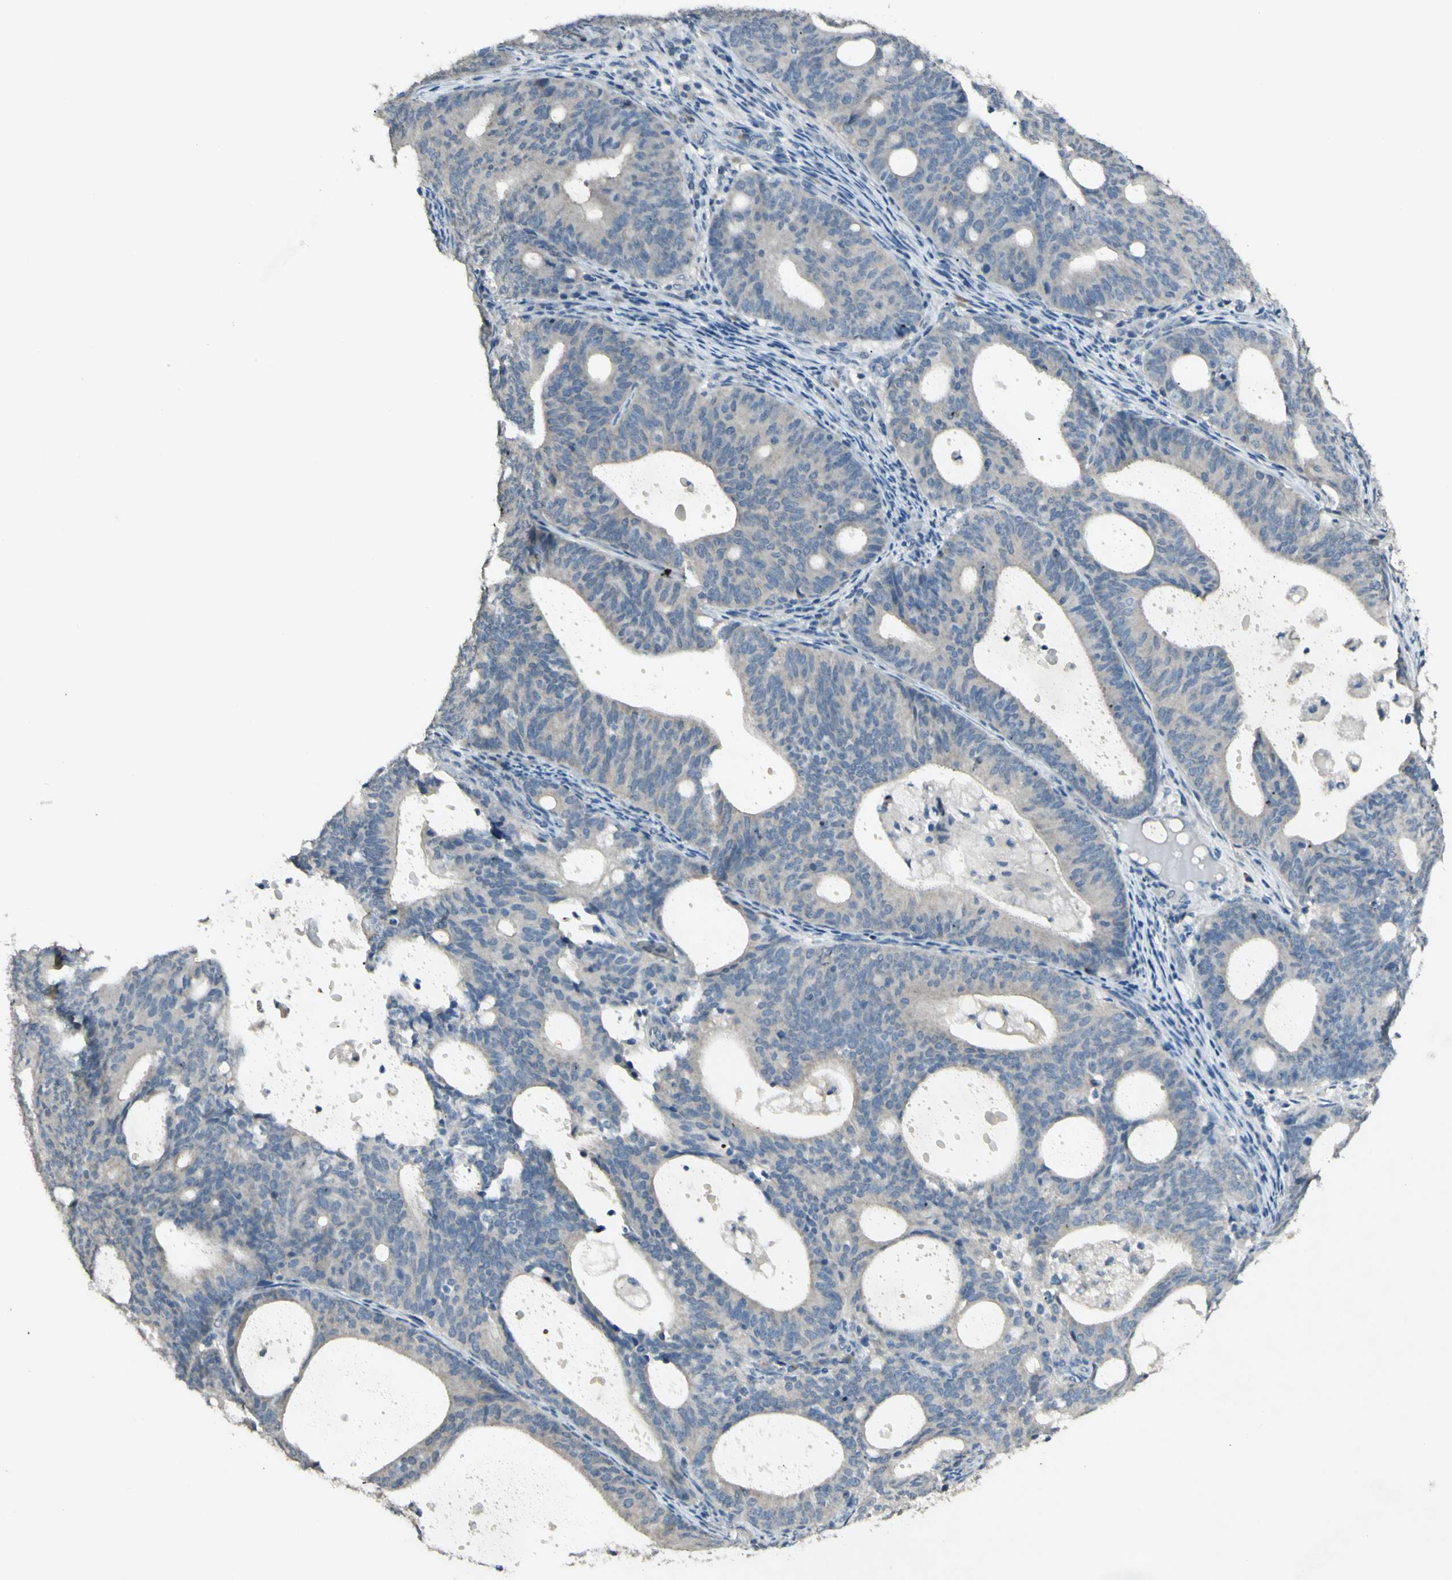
{"staining": {"intensity": "negative", "quantity": "none", "location": "none"}, "tissue": "endometrial cancer", "cell_type": "Tumor cells", "image_type": "cancer", "snomed": [{"axis": "morphology", "description": "Adenocarcinoma, NOS"}, {"axis": "topography", "description": "Uterus"}], "caption": "Immunohistochemical staining of adenocarcinoma (endometrial) shows no significant staining in tumor cells.", "gene": "TIMM21", "patient": {"sex": "female", "age": 83}}